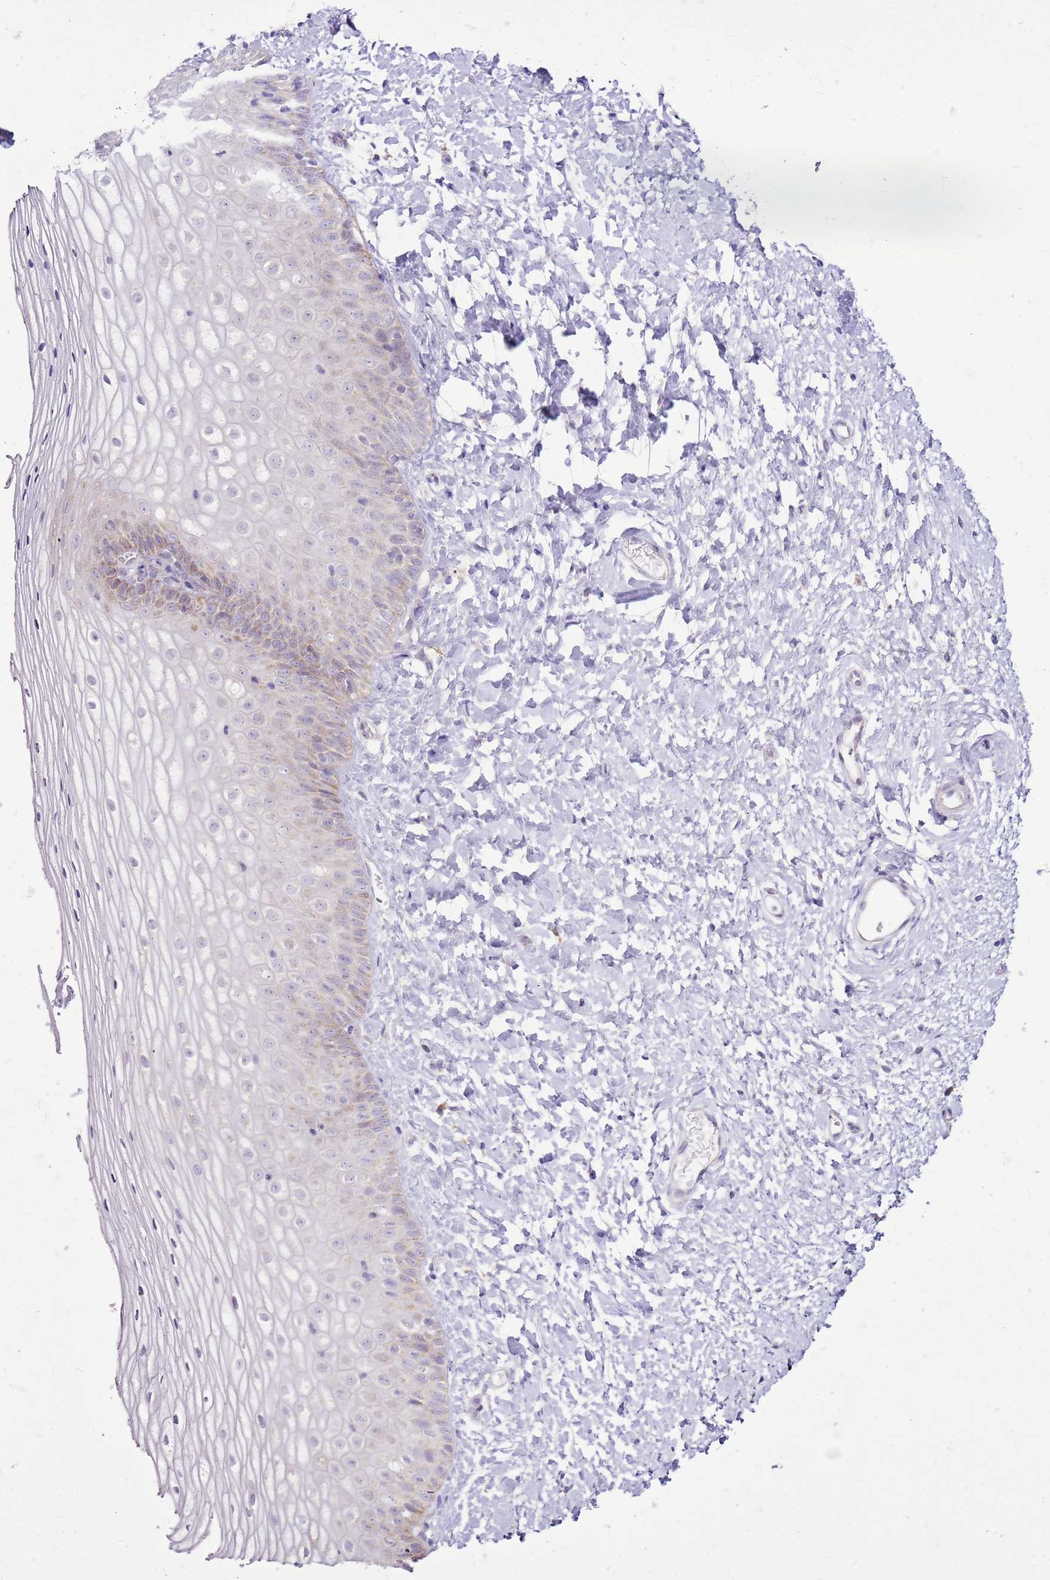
{"staining": {"intensity": "moderate", "quantity": "<25%", "location": "cytoplasmic/membranous"}, "tissue": "vagina", "cell_type": "Squamous epithelial cells", "image_type": "normal", "snomed": [{"axis": "morphology", "description": "Normal tissue, NOS"}, {"axis": "topography", "description": "Vagina"}], "caption": "About <25% of squamous epithelial cells in normal human vagina reveal moderate cytoplasmic/membranous protein positivity as visualized by brown immunohistochemical staining.", "gene": "MRPL36", "patient": {"sex": "female", "age": 65}}